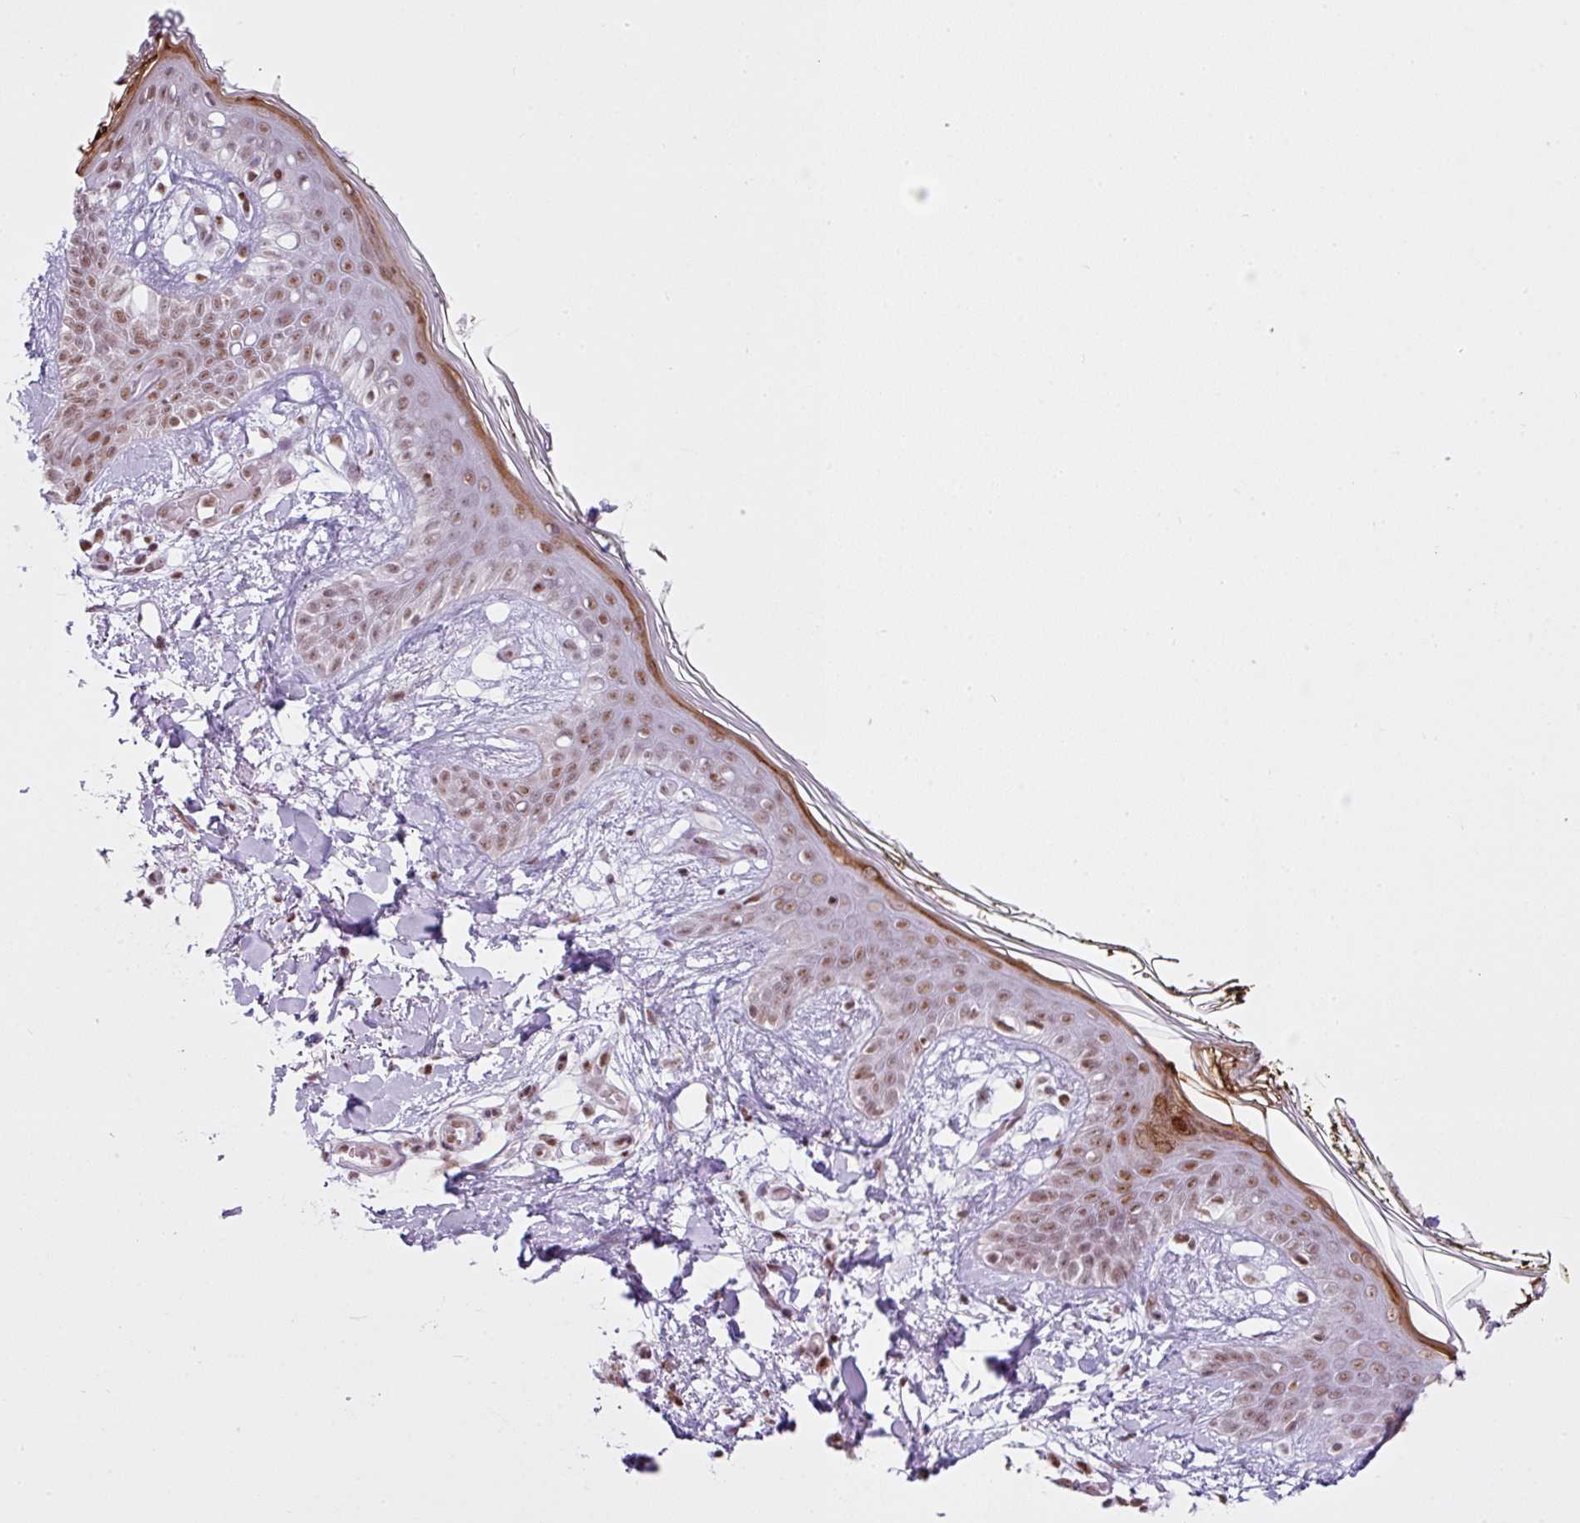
{"staining": {"intensity": "moderate", "quantity": ">75%", "location": "nuclear"}, "tissue": "skin", "cell_type": "Fibroblasts", "image_type": "normal", "snomed": [{"axis": "morphology", "description": "Normal tissue, NOS"}, {"axis": "topography", "description": "Skin"}], "caption": "A medium amount of moderate nuclear positivity is identified in about >75% of fibroblasts in normal skin.", "gene": "ARL6IP4", "patient": {"sex": "female", "age": 34}}